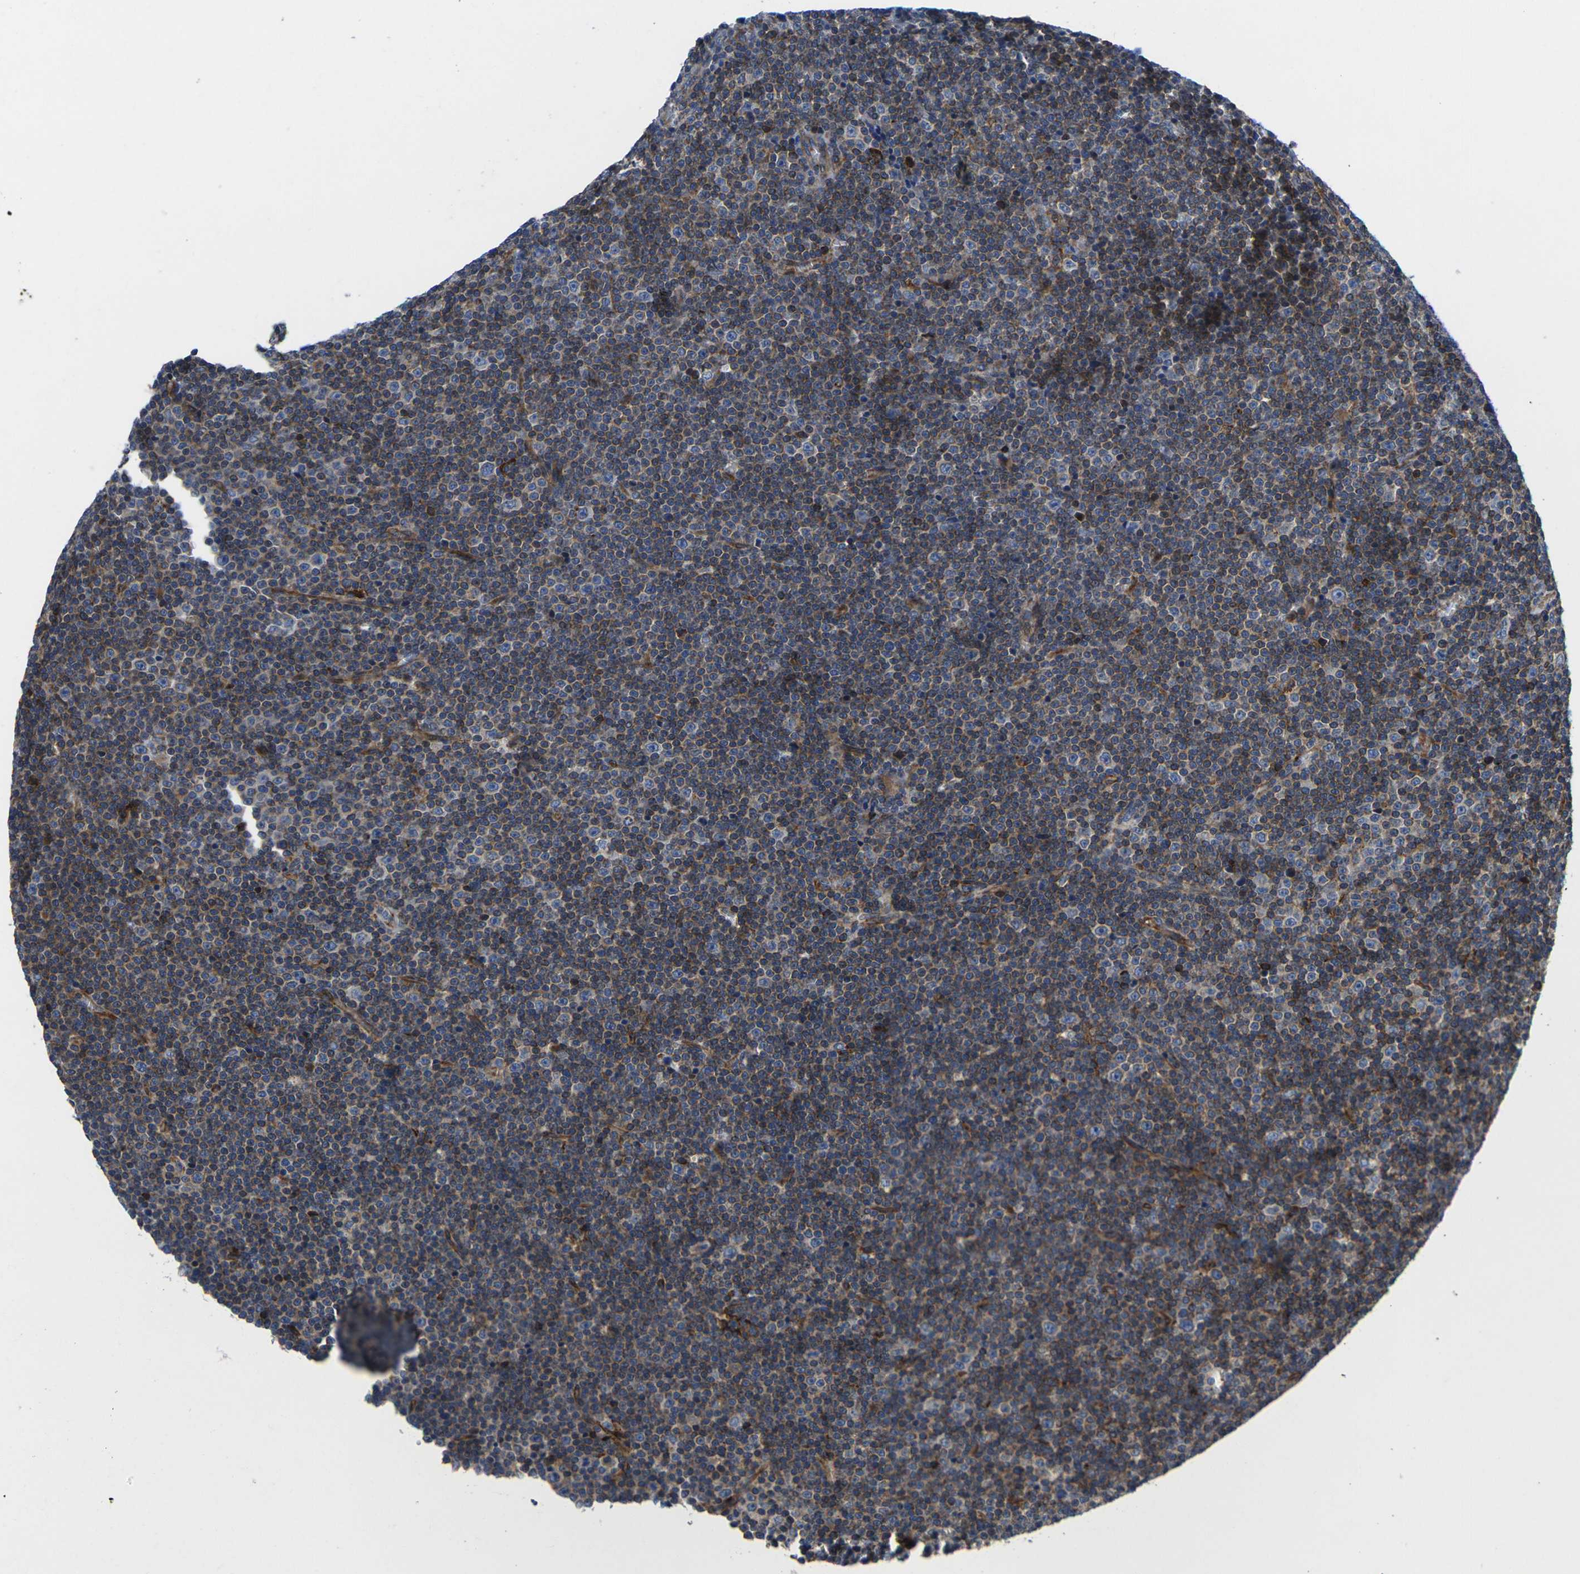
{"staining": {"intensity": "strong", "quantity": "<25%", "location": "cytoplasmic/membranous"}, "tissue": "lymphoma", "cell_type": "Tumor cells", "image_type": "cancer", "snomed": [{"axis": "morphology", "description": "Malignant lymphoma, non-Hodgkin's type, Low grade"}, {"axis": "topography", "description": "Lymph node"}], "caption": "The image reveals staining of low-grade malignant lymphoma, non-Hodgkin's type, revealing strong cytoplasmic/membranous protein expression (brown color) within tumor cells.", "gene": "GPR4", "patient": {"sex": "female", "age": 67}}